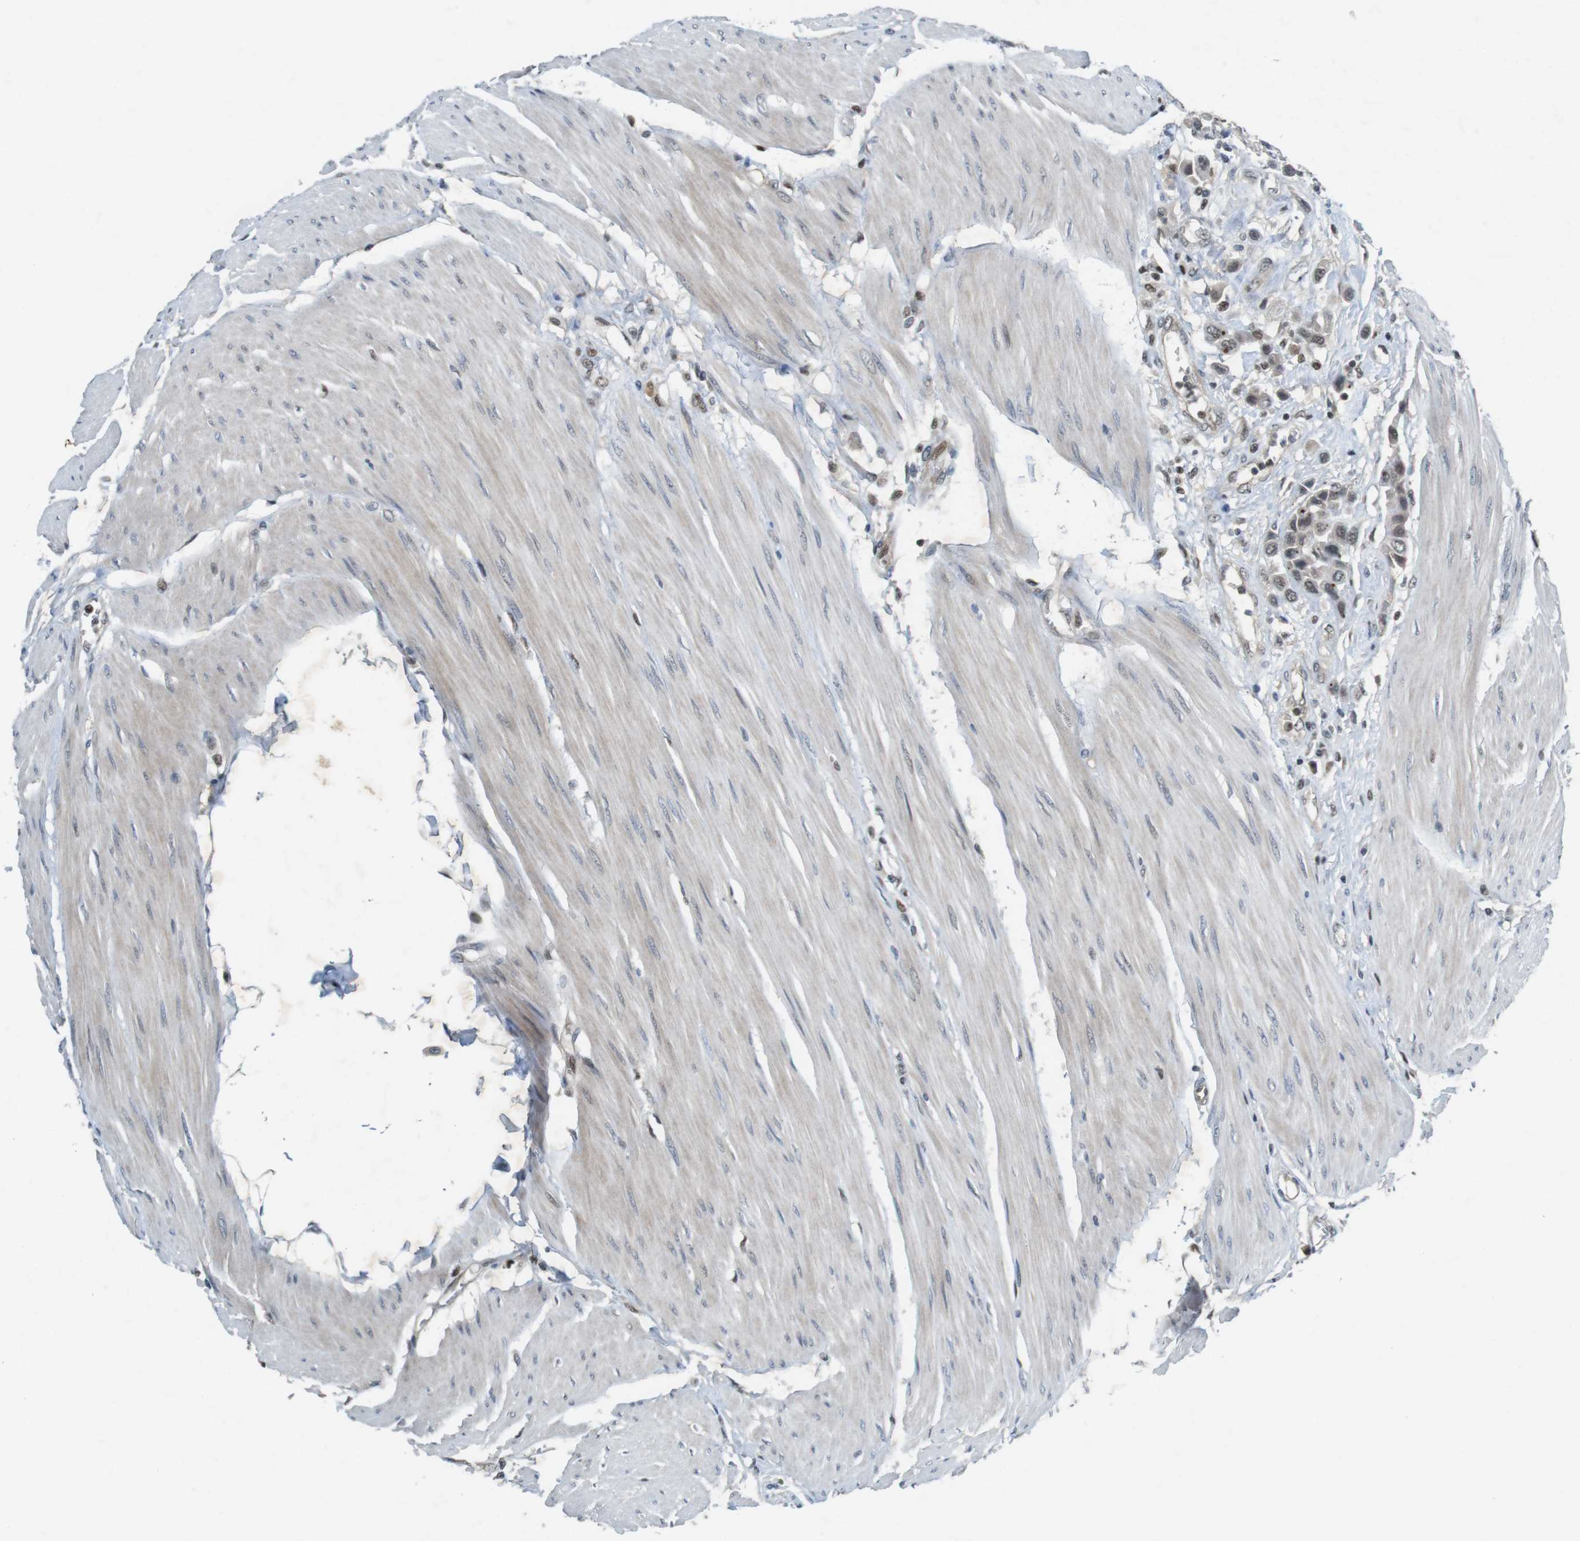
{"staining": {"intensity": "moderate", "quantity": ">75%", "location": "nuclear"}, "tissue": "urothelial cancer", "cell_type": "Tumor cells", "image_type": "cancer", "snomed": [{"axis": "morphology", "description": "Urothelial carcinoma, High grade"}, {"axis": "topography", "description": "Urinary bladder"}], "caption": "An image of high-grade urothelial carcinoma stained for a protein reveals moderate nuclear brown staining in tumor cells. (Brightfield microscopy of DAB IHC at high magnification).", "gene": "MAPKAPK5", "patient": {"sex": "male", "age": 50}}